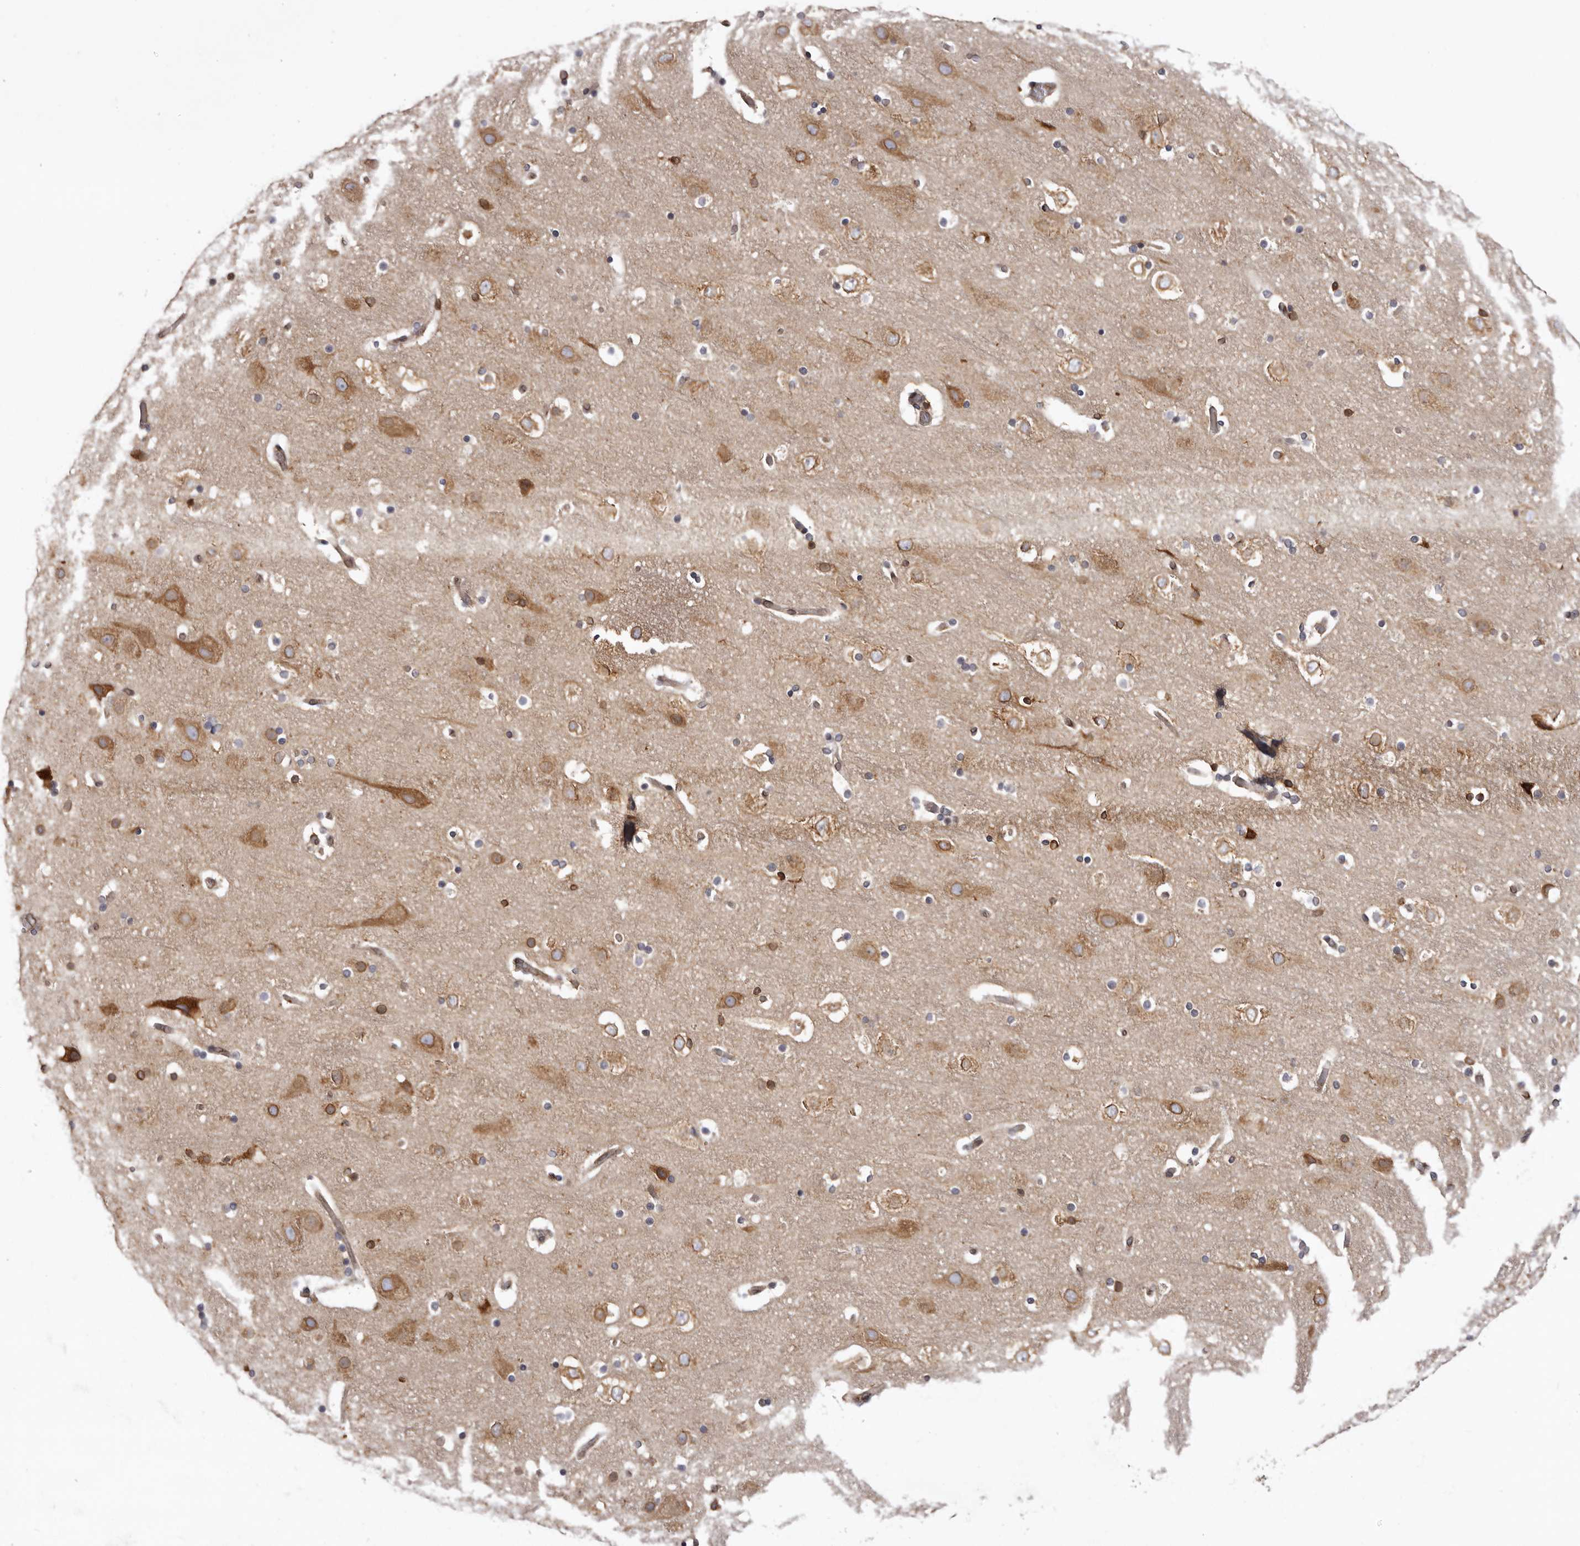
{"staining": {"intensity": "weak", "quantity": "25%-75%", "location": "cytoplasmic/membranous"}, "tissue": "cerebral cortex", "cell_type": "Endothelial cells", "image_type": "normal", "snomed": [{"axis": "morphology", "description": "Normal tissue, NOS"}, {"axis": "topography", "description": "Cerebral cortex"}], "caption": "Brown immunohistochemical staining in normal cerebral cortex shows weak cytoplasmic/membranous expression in approximately 25%-75% of endothelial cells. The staining was performed using DAB (3,3'-diaminobenzidine) to visualize the protein expression in brown, while the nuclei were stained in blue with hematoxylin (Magnification: 20x).", "gene": "C4orf3", "patient": {"sex": "male", "age": 57}}